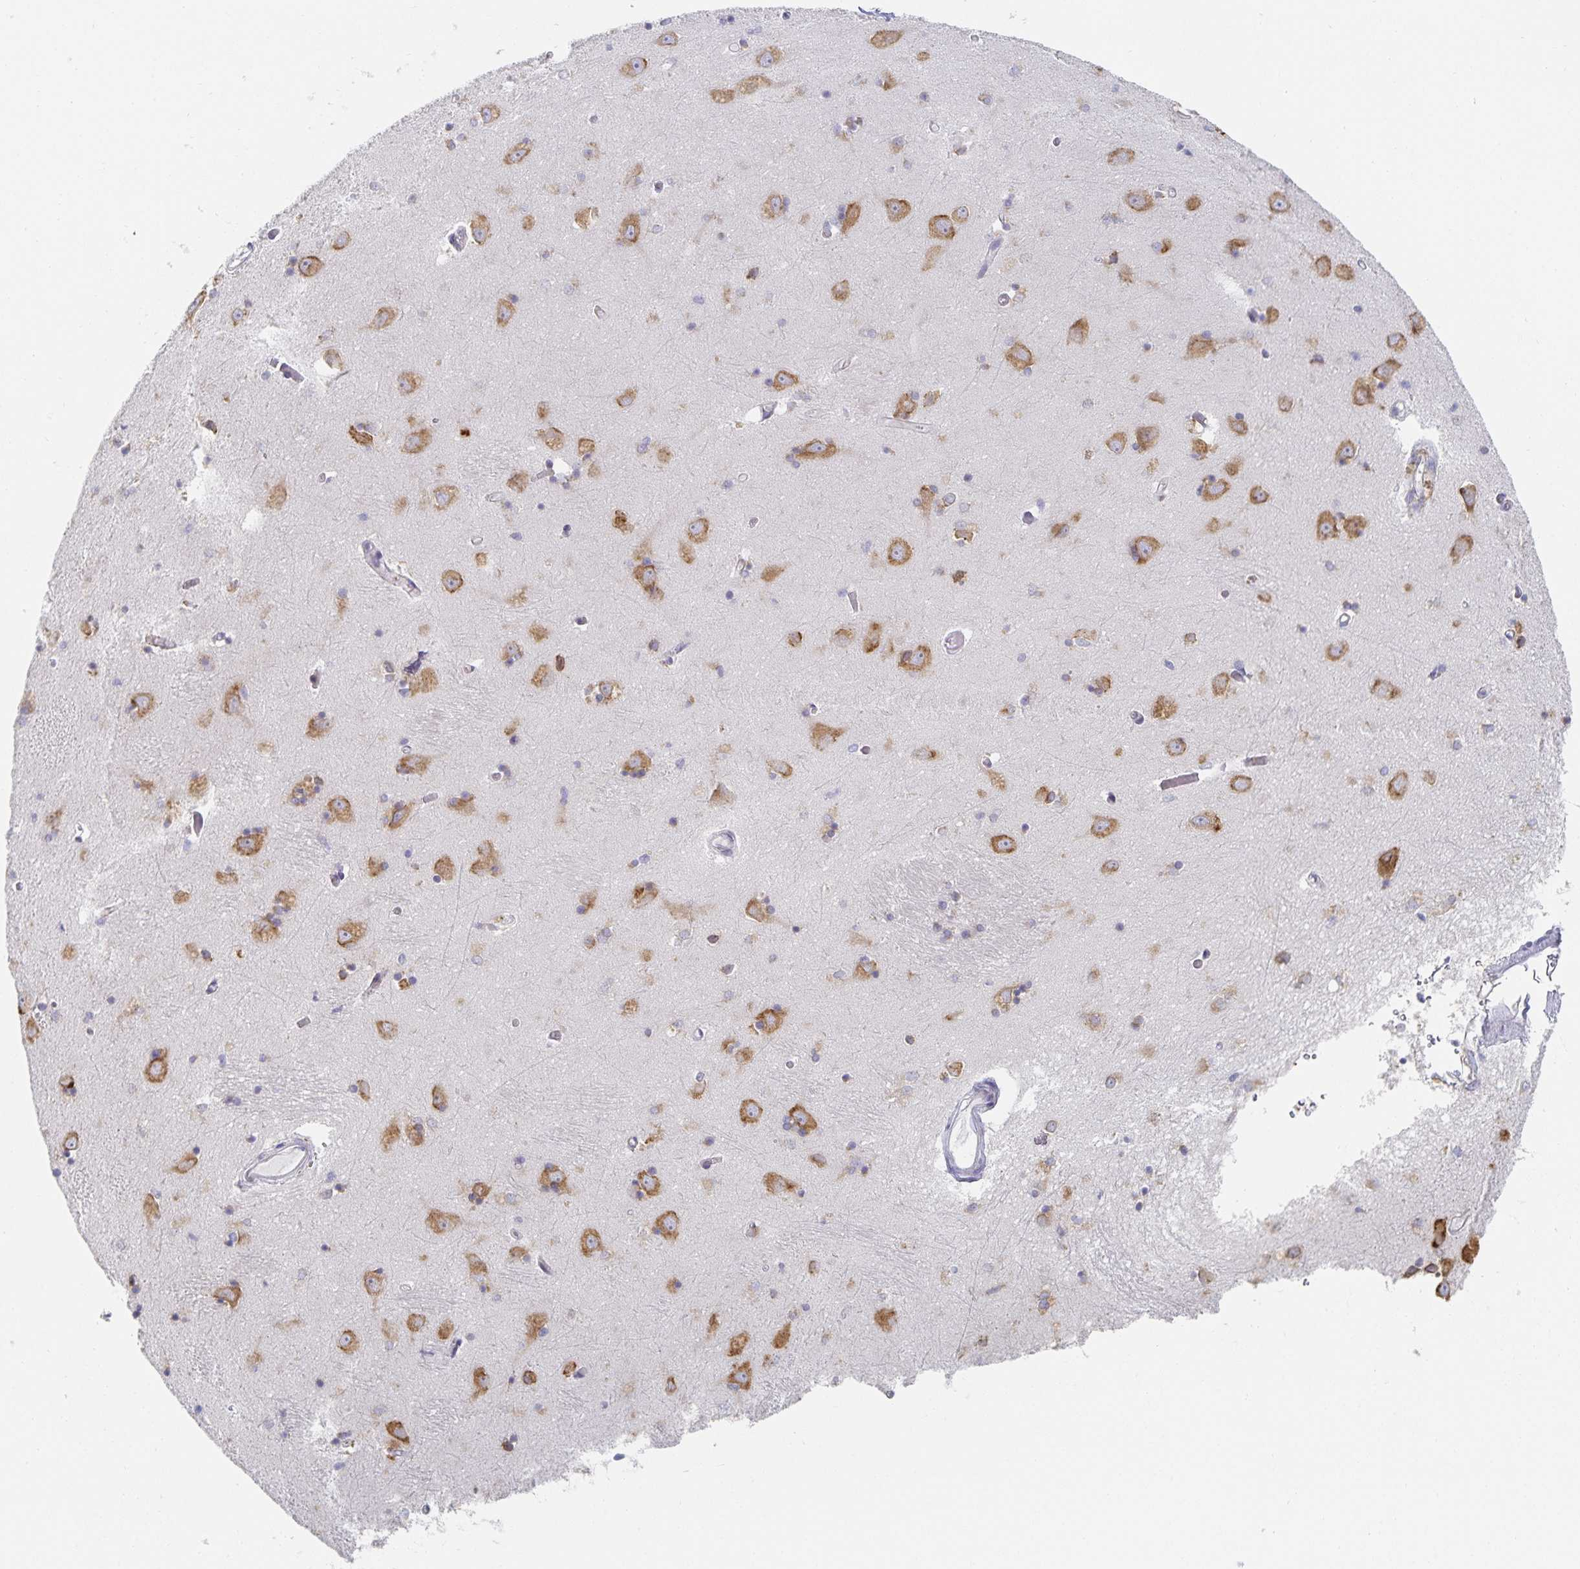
{"staining": {"intensity": "moderate", "quantity": "<25%", "location": "cytoplasmic/membranous"}, "tissue": "caudate", "cell_type": "Glial cells", "image_type": "normal", "snomed": [{"axis": "morphology", "description": "Normal tissue, NOS"}, {"axis": "topography", "description": "Lateral ventricle wall"}, {"axis": "topography", "description": "Hippocampus"}], "caption": "Protein staining by IHC reveals moderate cytoplasmic/membranous positivity in approximately <25% of glial cells in unremarkable caudate. The staining was performed using DAB to visualize the protein expression in brown, while the nuclei were stained in blue with hematoxylin (Magnification: 20x).", "gene": "NOMO1", "patient": {"sex": "female", "age": 63}}